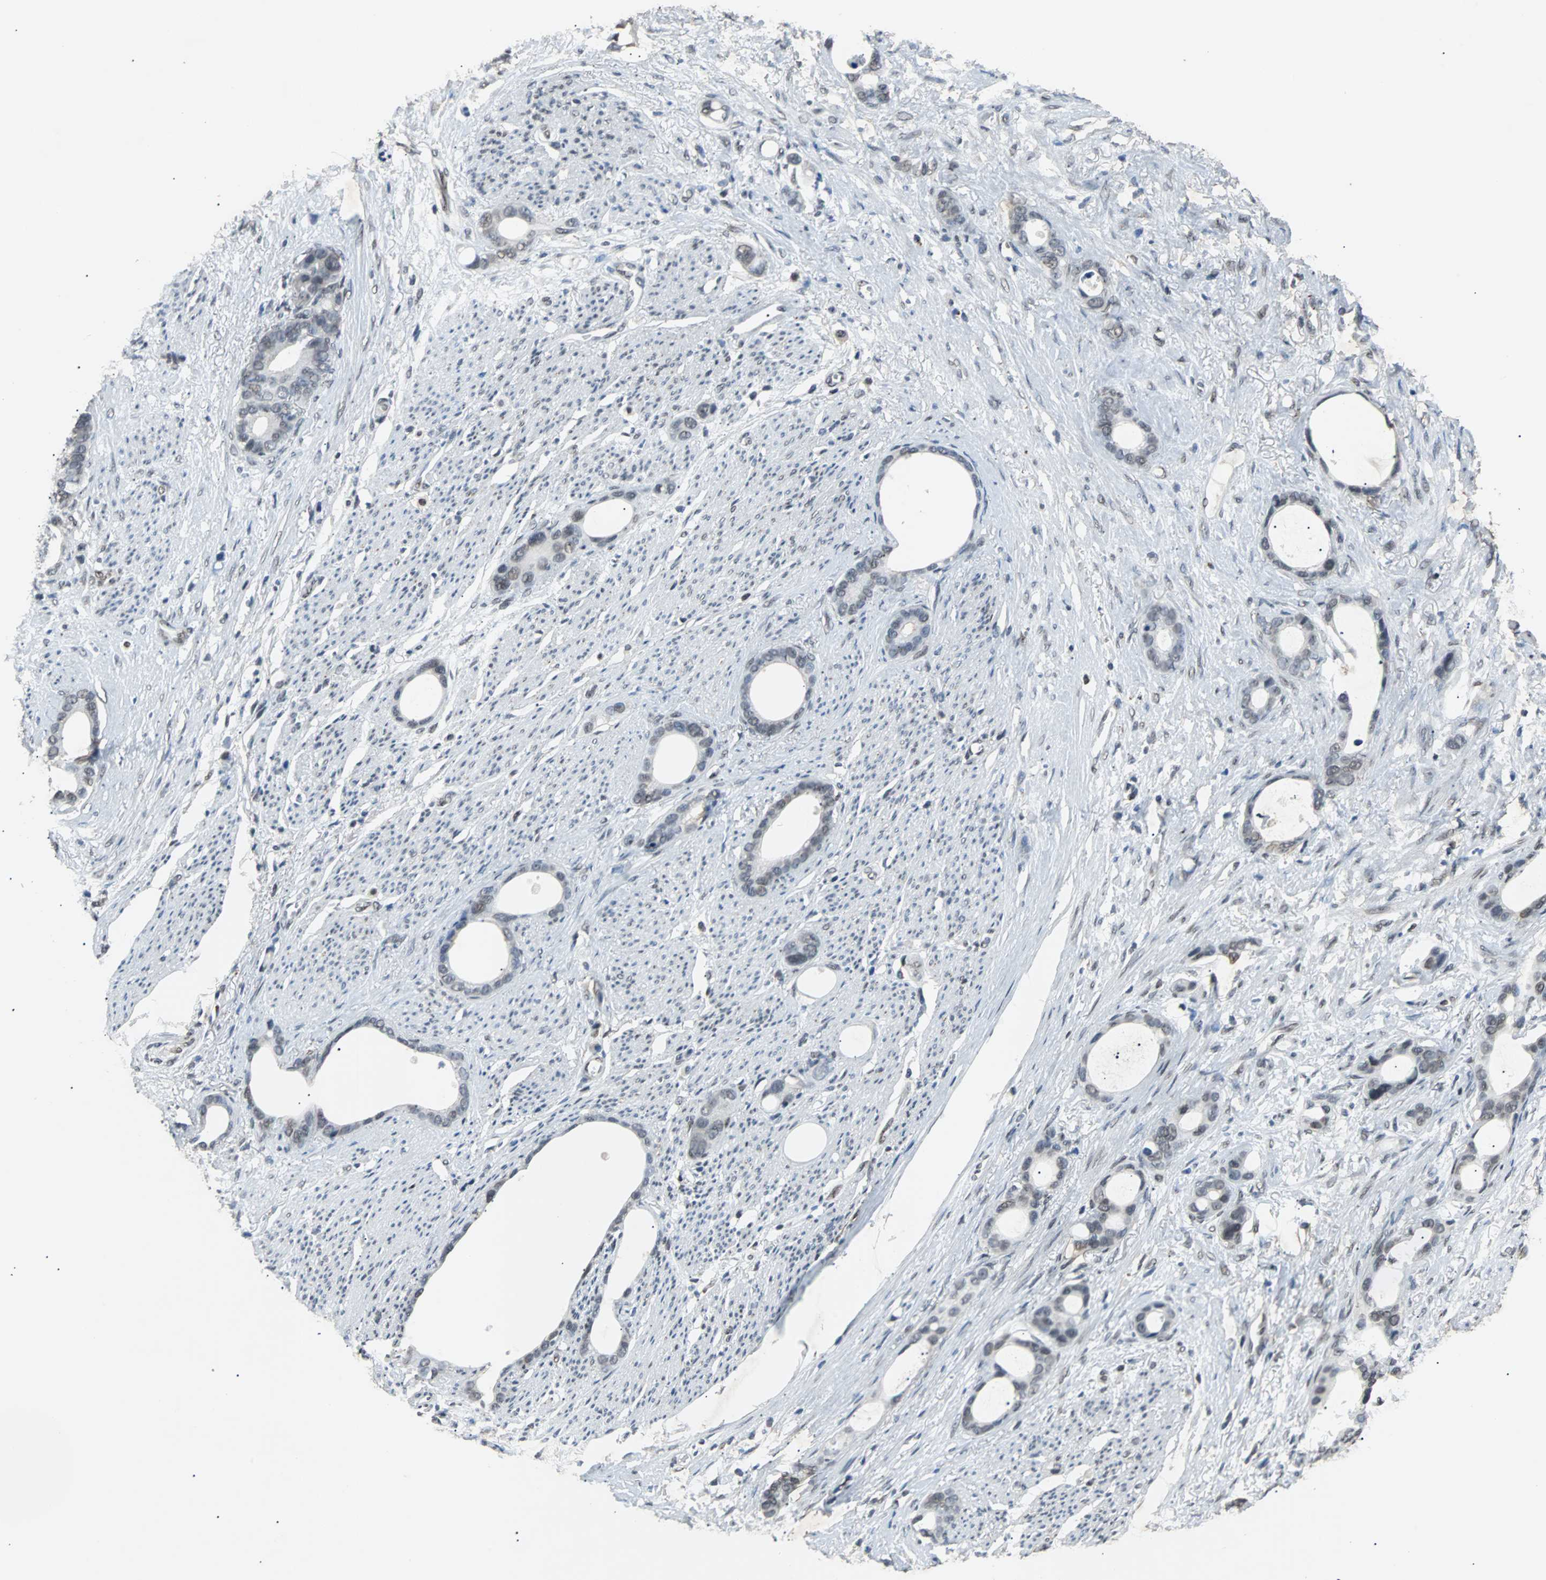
{"staining": {"intensity": "negative", "quantity": "none", "location": "none"}, "tissue": "stomach cancer", "cell_type": "Tumor cells", "image_type": "cancer", "snomed": [{"axis": "morphology", "description": "Adenocarcinoma, NOS"}, {"axis": "topography", "description": "Stomach"}], "caption": "This is an immunohistochemistry (IHC) micrograph of human stomach cancer. There is no expression in tumor cells.", "gene": "PHC1", "patient": {"sex": "female", "age": 75}}